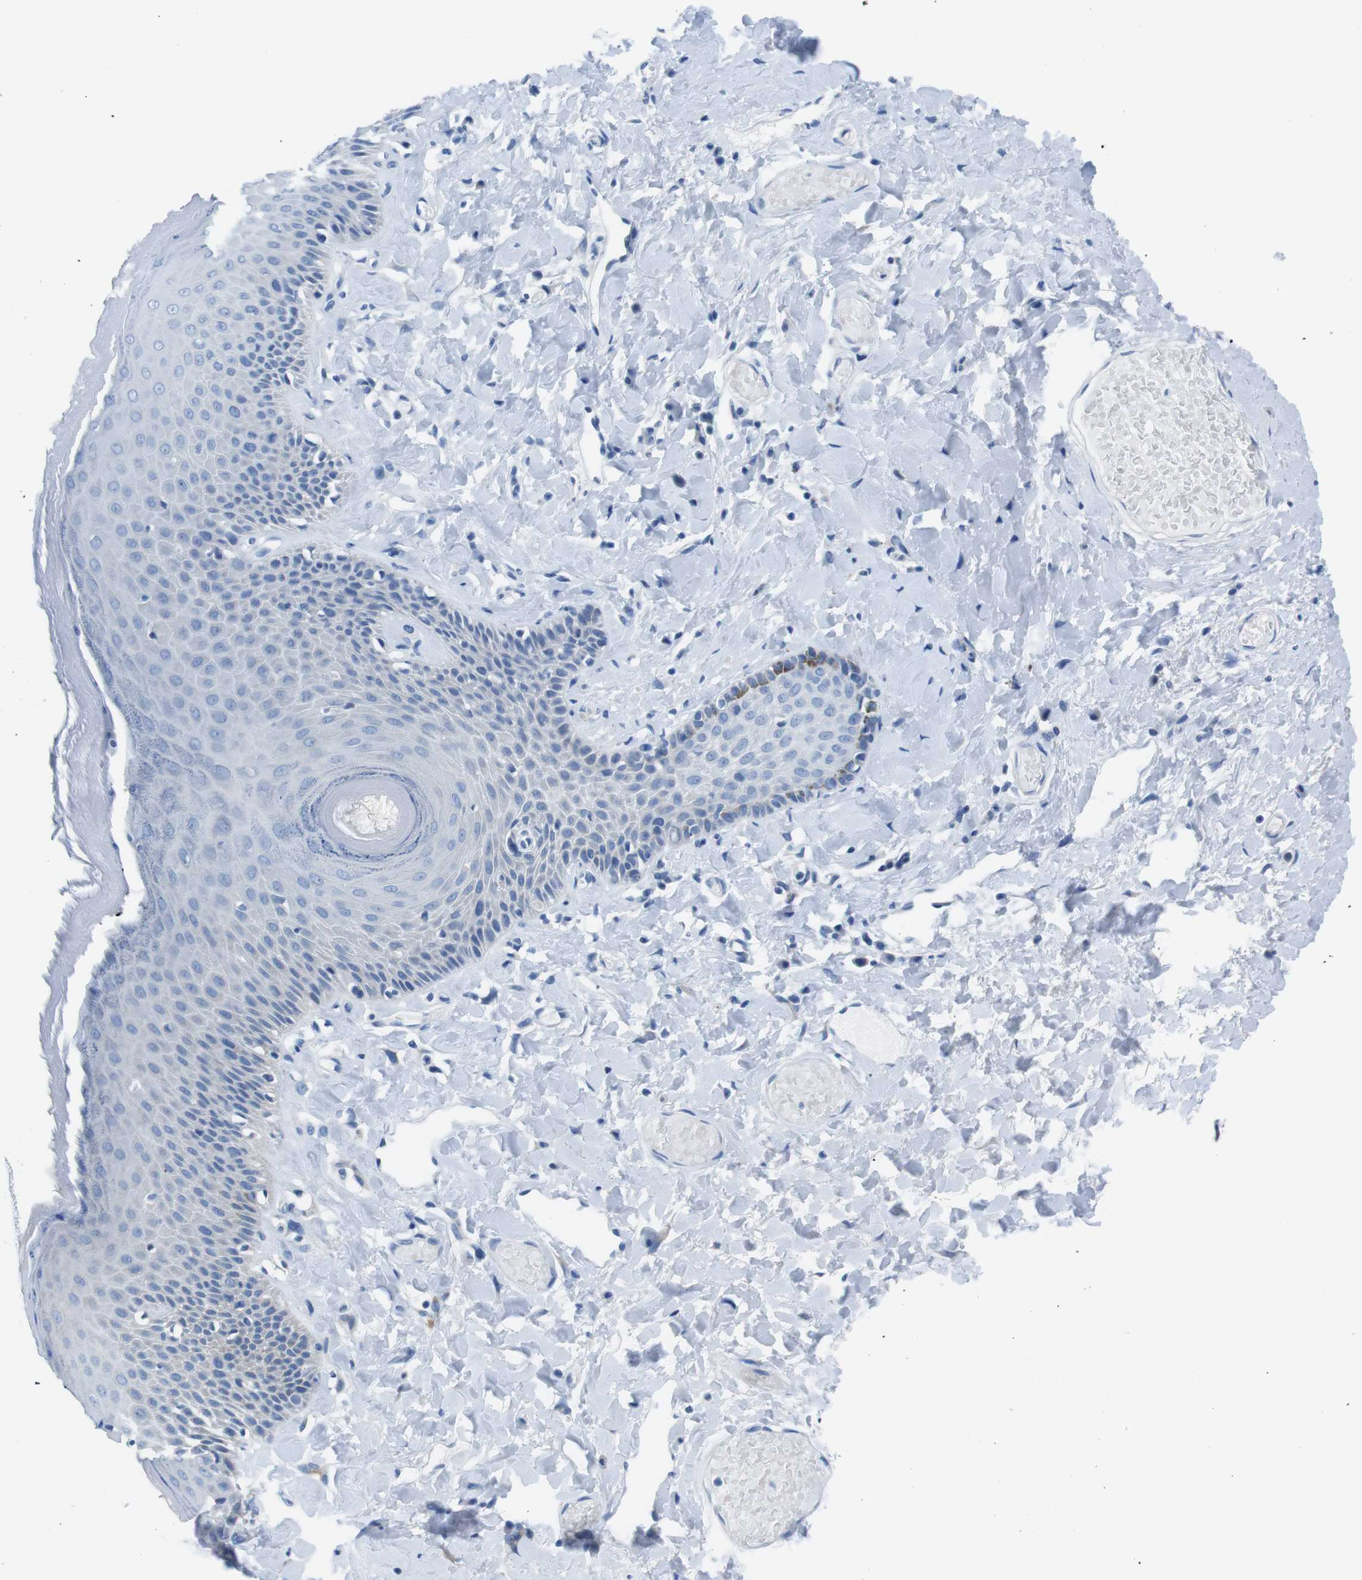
{"staining": {"intensity": "negative", "quantity": "none", "location": "none"}, "tissue": "skin", "cell_type": "Epidermal cells", "image_type": "normal", "snomed": [{"axis": "morphology", "description": "Normal tissue, NOS"}, {"axis": "topography", "description": "Anal"}], "caption": "This is an immunohistochemistry (IHC) histopathology image of normal human skin. There is no staining in epidermal cells.", "gene": "MUC2", "patient": {"sex": "male", "age": 69}}